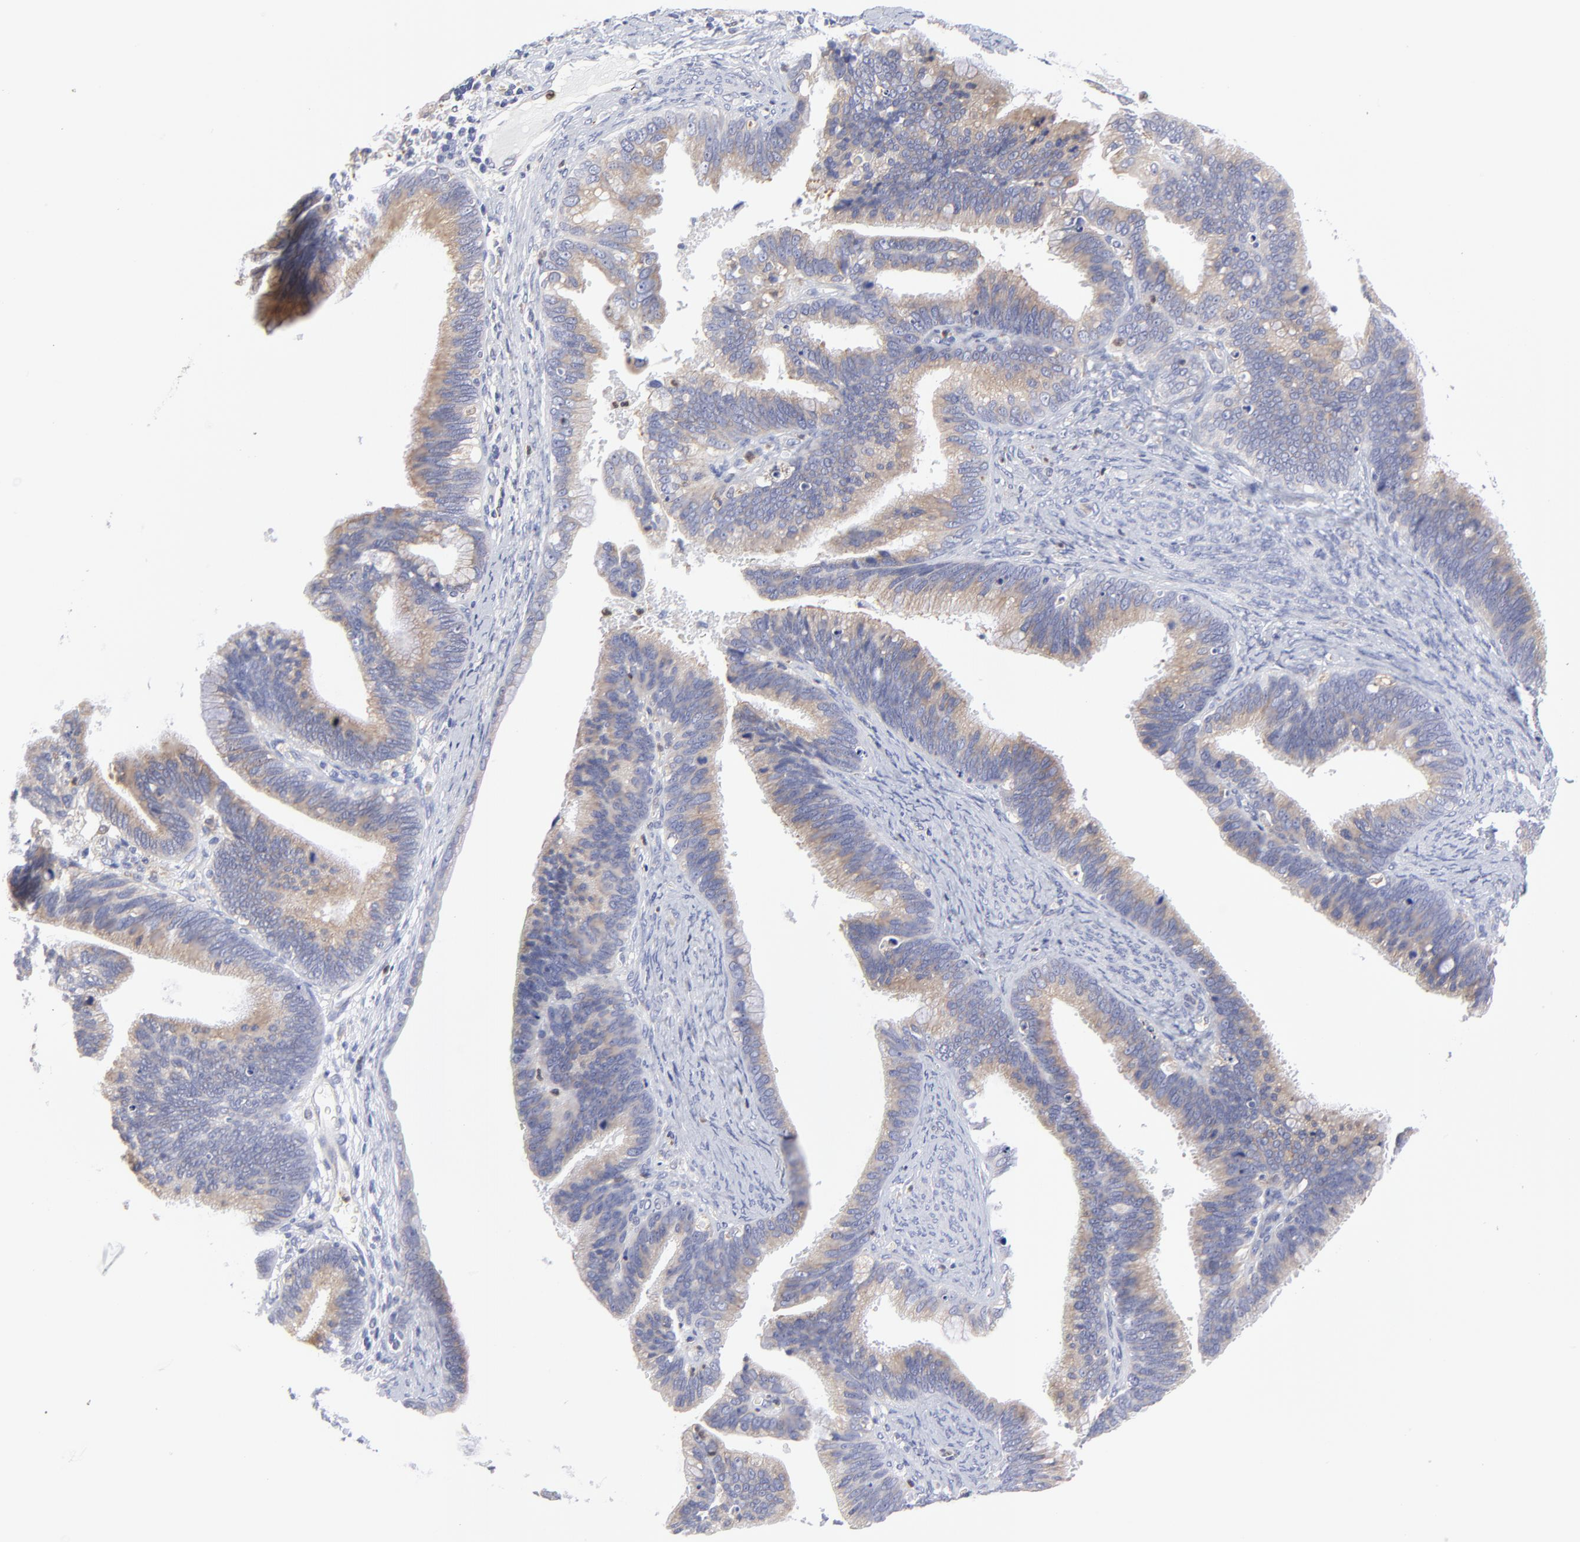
{"staining": {"intensity": "moderate", "quantity": ">75%", "location": "cytoplasmic/membranous"}, "tissue": "cervical cancer", "cell_type": "Tumor cells", "image_type": "cancer", "snomed": [{"axis": "morphology", "description": "Adenocarcinoma, NOS"}, {"axis": "topography", "description": "Cervix"}], "caption": "Adenocarcinoma (cervical) was stained to show a protein in brown. There is medium levels of moderate cytoplasmic/membranous positivity in approximately >75% of tumor cells.", "gene": "MOSPD2", "patient": {"sex": "female", "age": 47}}